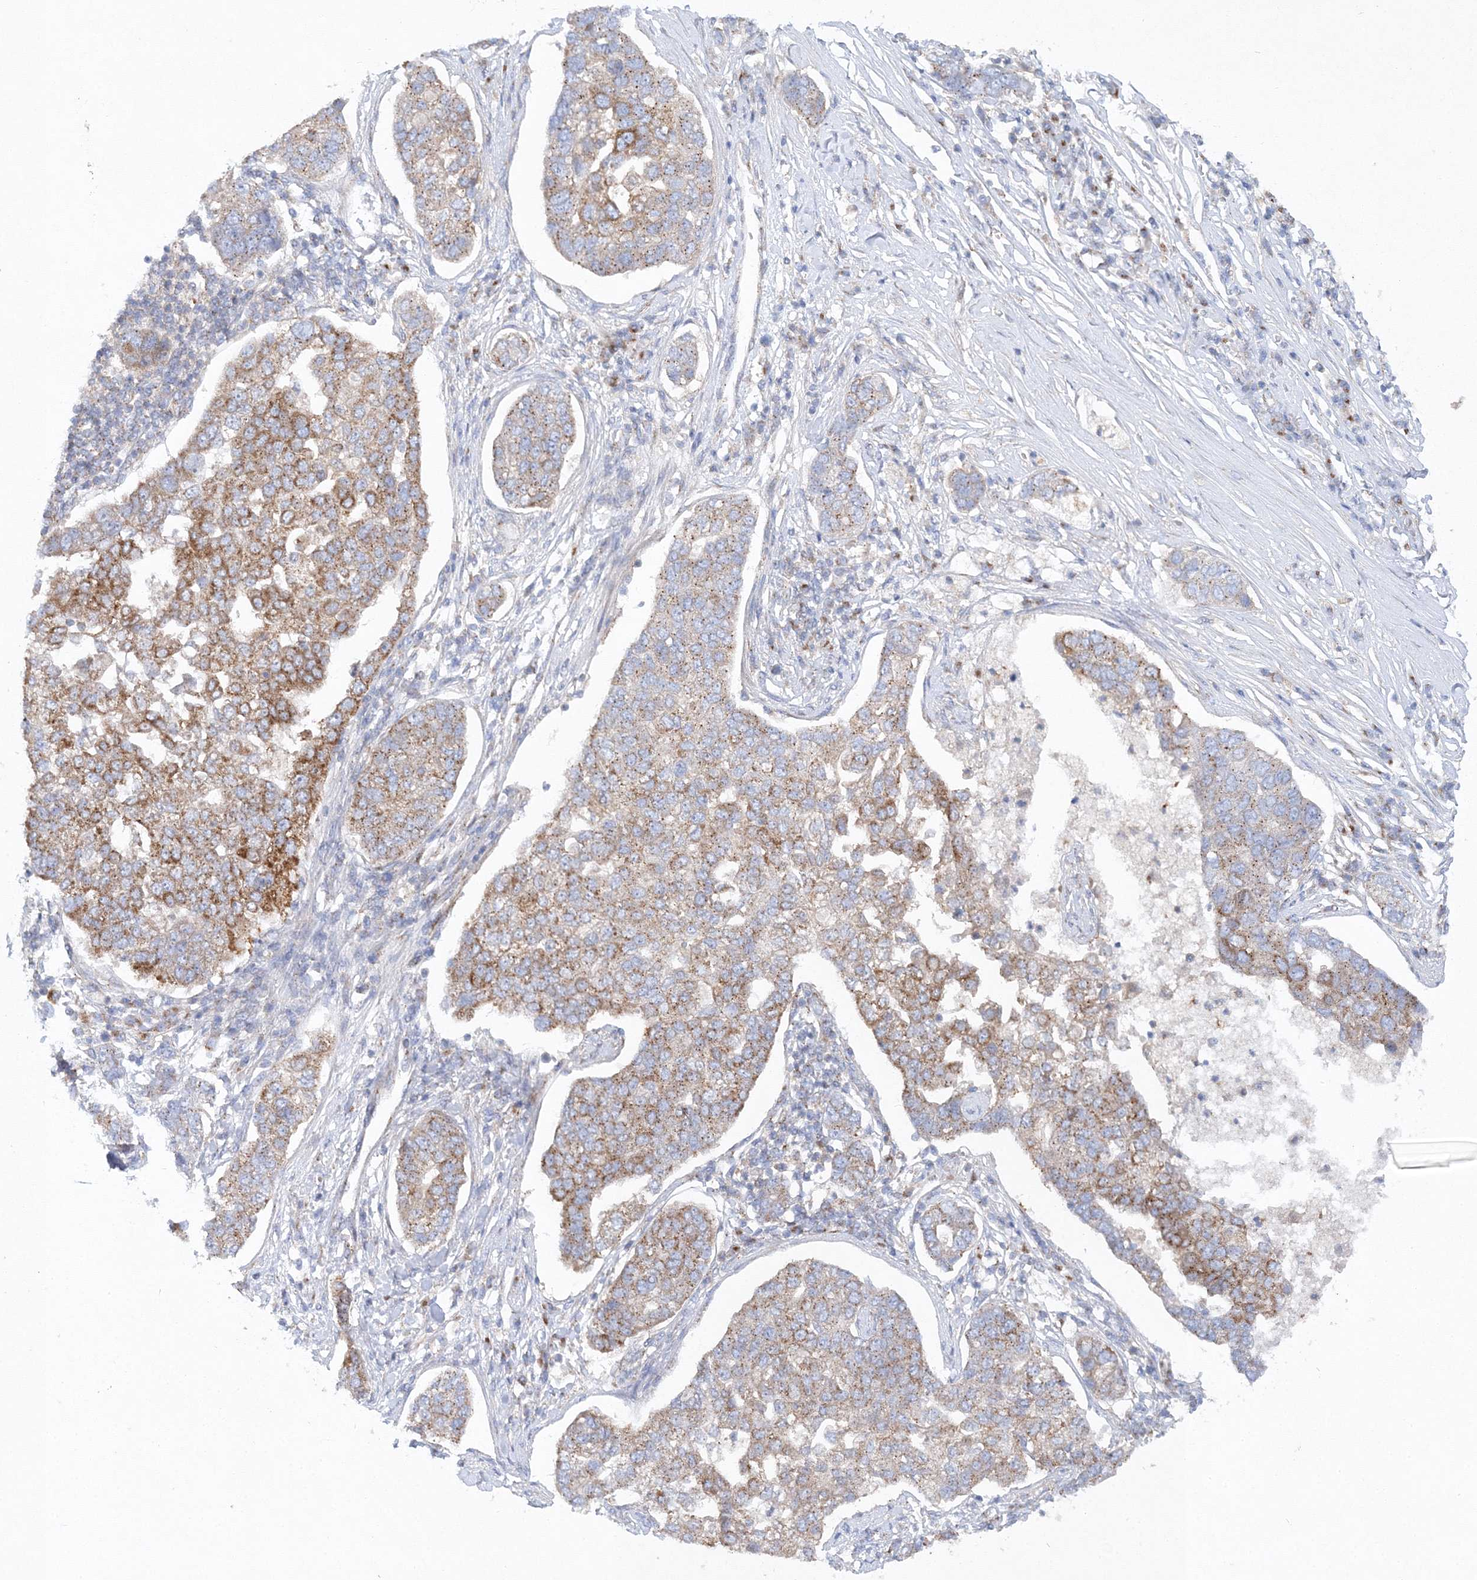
{"staining": {"intensity": "weak", "quantity": "<25%", "location": "cytoplasmic/membranous"}, "tissue": "pancreatic cancer", "cell_type": "Tumor cells", "image_type": "cancer", "snomed": [{"axis": "morphology", "description": "Adenocarcinoma, NOS"}, {"axis": "topography", "description": "Pancreas"}], "caption": "There is no significant expression in tumor cells of pancreatic adenocarcinoma. (Brightfield microscopy of DAB immunohistochemistry (IHC) at high magnification).", "gene": "SEC23IP", "patient": {"sex": "female", "age": 61}}